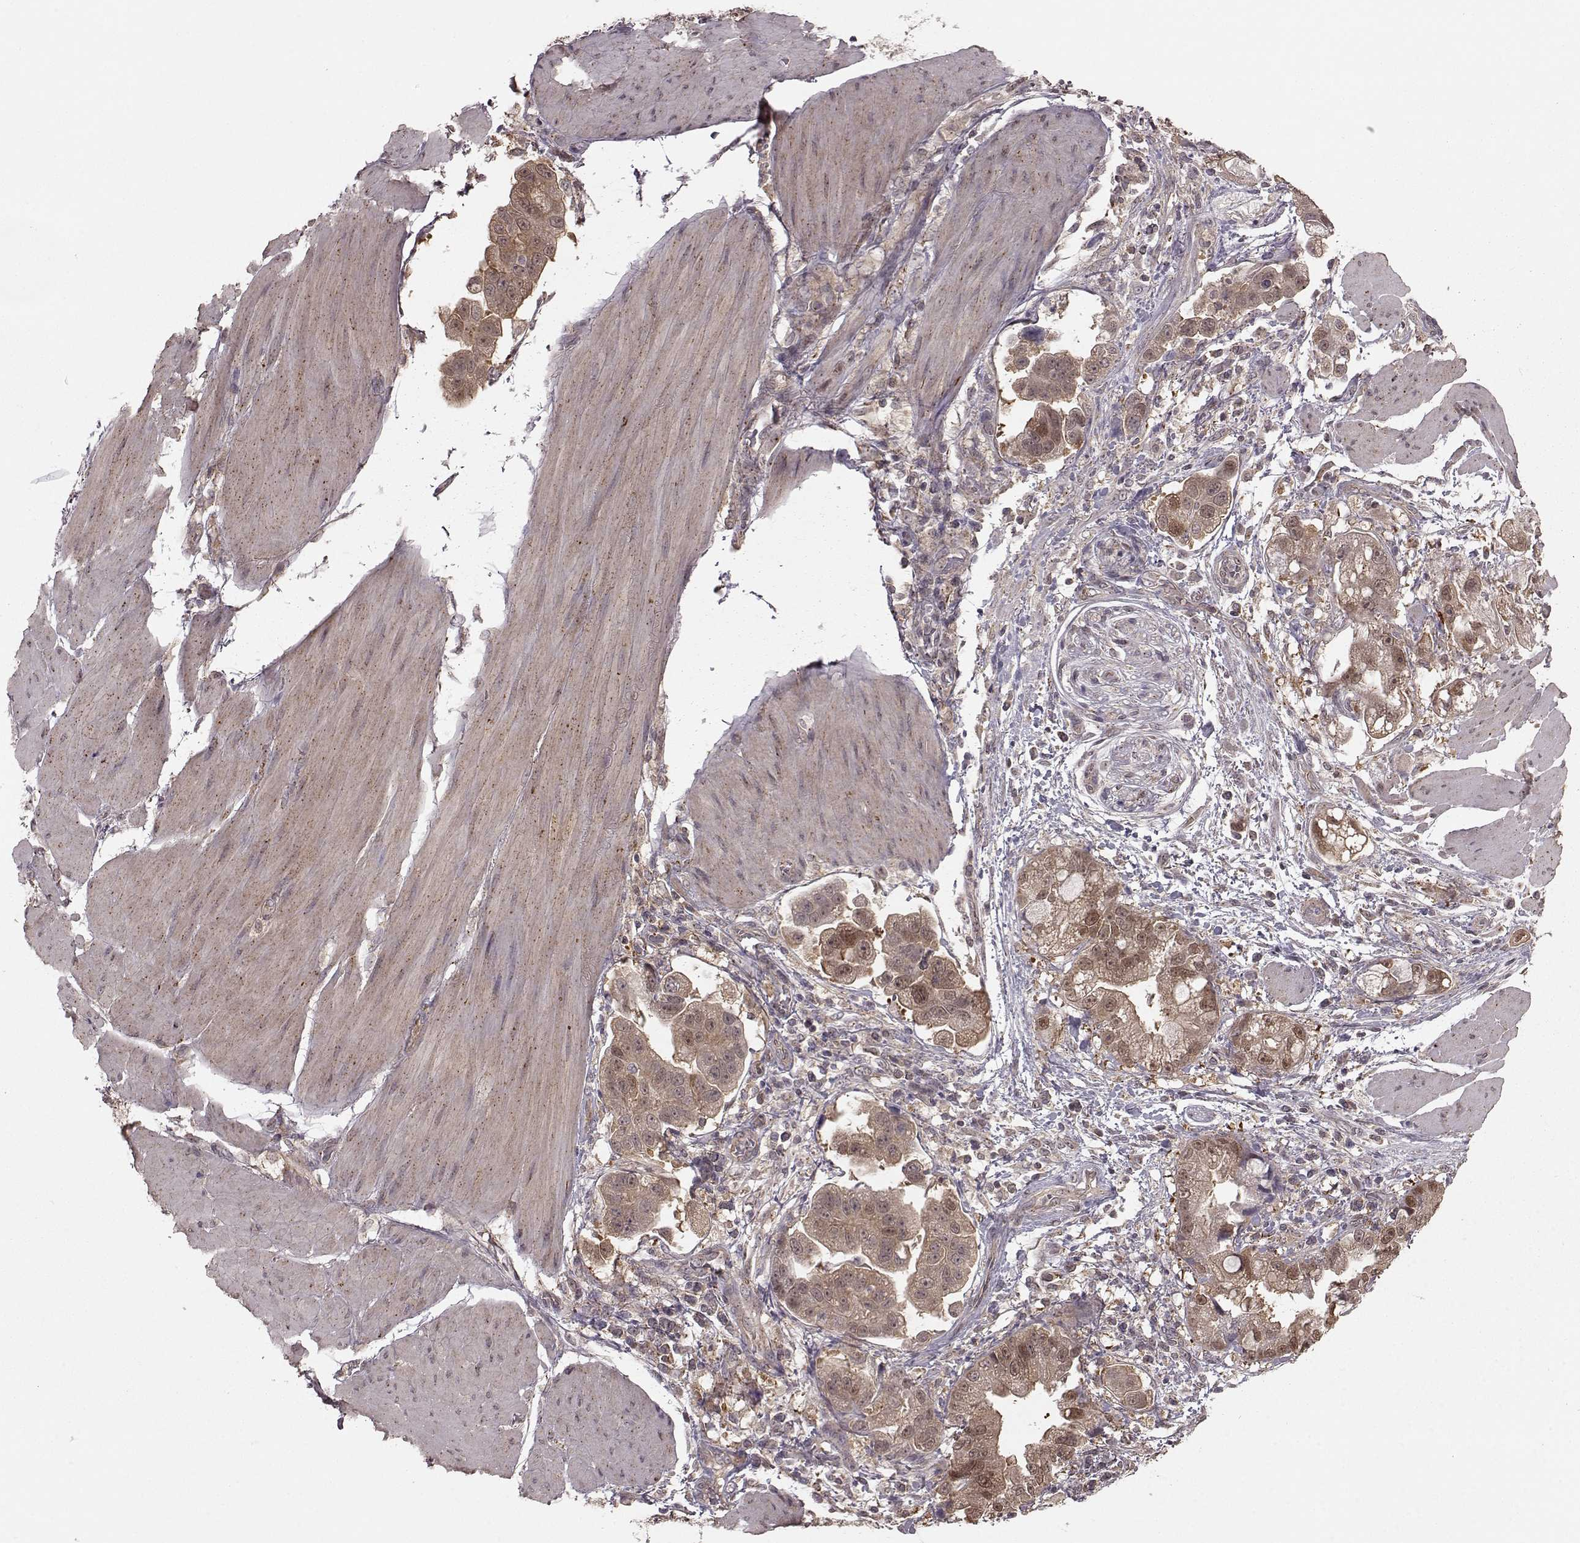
{"staining": {"intensity": "weak", "quantity": ">75%", "location": "cytoplasmic/membranous"}, "tissue": "stomach cancer", "cell_type": "Tumor cells", "image_type": "cancer", "snomed": [{"axis": "morphology", "description": "Adenocarcinoma, NOS"}, {"axis": "topography", "description": "Stomach"}], "caption": "Immunohistochemical staining of stomach cancer (adenocarcinoma) demonstrates low levels of weak cytoplasmic/membranous expression in about >75% of tumor cells.", "gene": "GSS", "patient": {"sex": "male", "age": 59}}